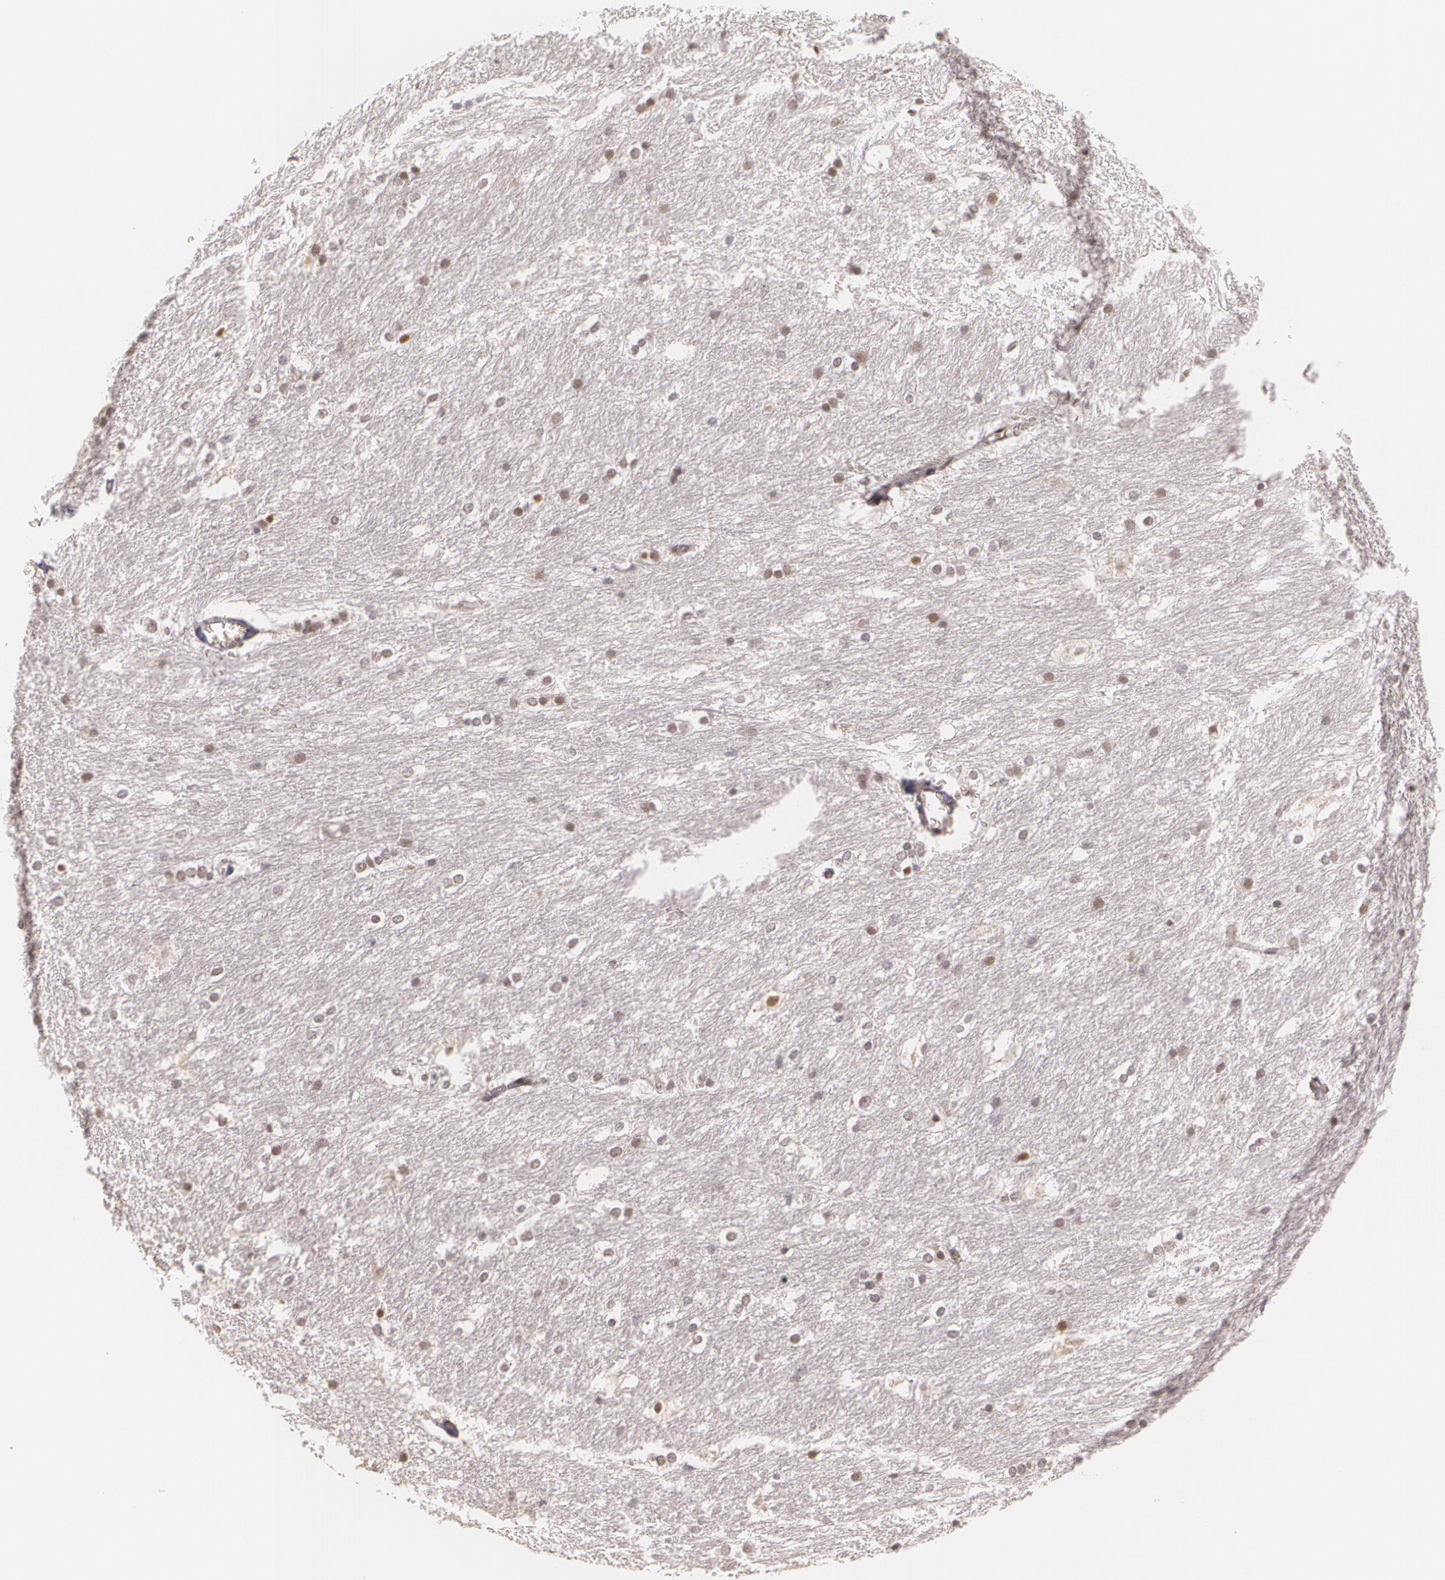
{"staining": {"intensity": "weak", "quantity": "<25%", "location": "nuclear"}, "tissue": "caudate", "cell_type": "Glial cells", "image_type": "normal", "snomed": [{"axis": "morphology", "description": "Normal tissue, NOS"}, {"axis": "topography", "description": "Lateral ventricle wall"}], "caption": "Human caudate stained for a protein using immunohistochemistry (IHC) reveals no positivity in glial cells.", "gene": "ZBTB16", "patient": {"sex": "female", "age": 19}}